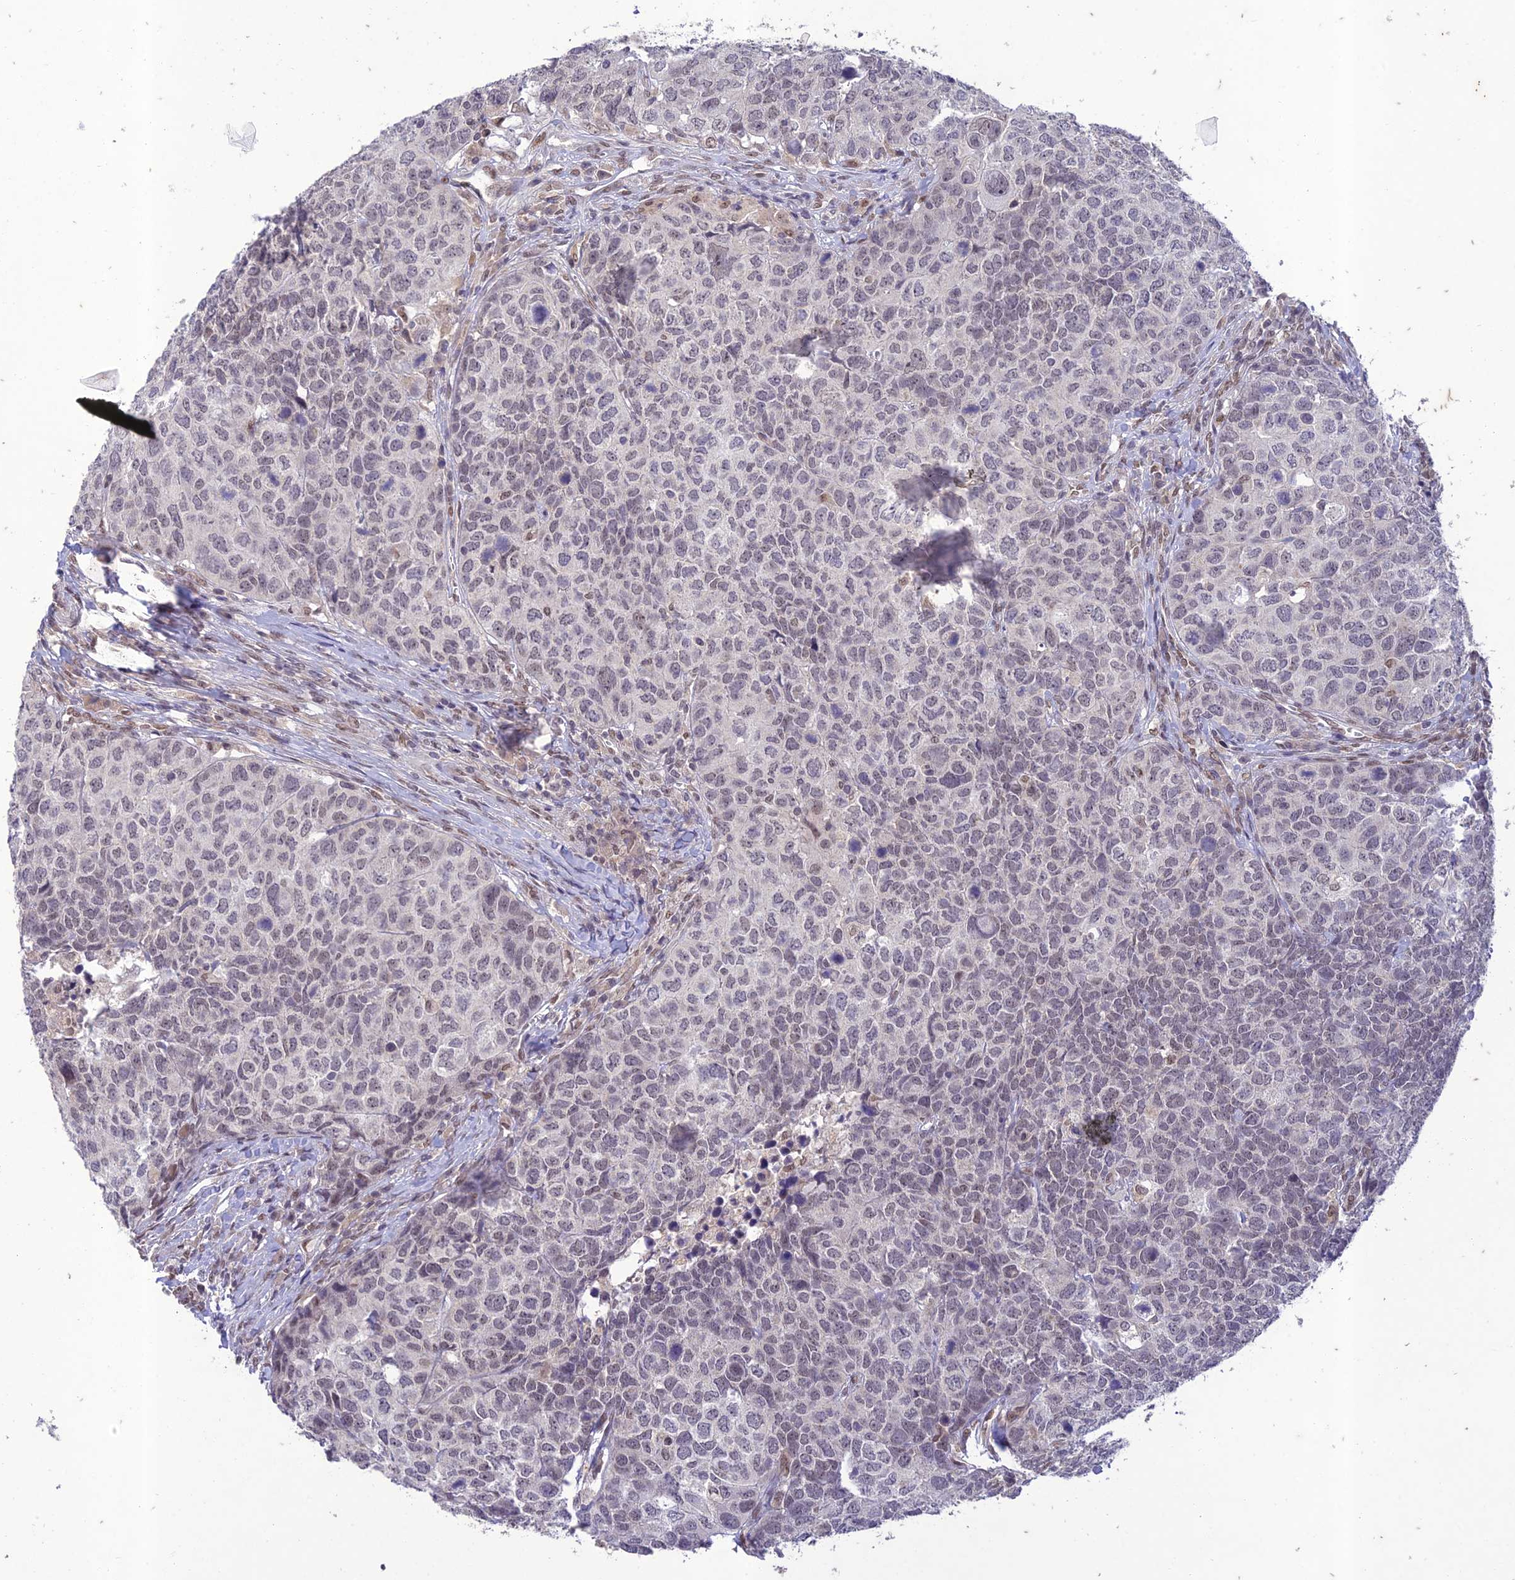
{"staining": {"intensity": "weak", "quantity": "<25%", "location": "nuclear"}, "tissue": "head and neck cancer", "cell_type": "Tumor cells", "image_type": "cancer", "snomed": [{"axis": "morphology", "description": "Squamous cell carcinoma, NOS"}, {"axis": "topography", "description": "Head-Neck"}], "caption": "An image of human head and neck squamous cell carcinoma is negative for staining in tumor cells. (Brightfield microscopy of DAB IHC at high magnification).", "gene": "POP4", "patient": {"sex": "male", "age": 66}}